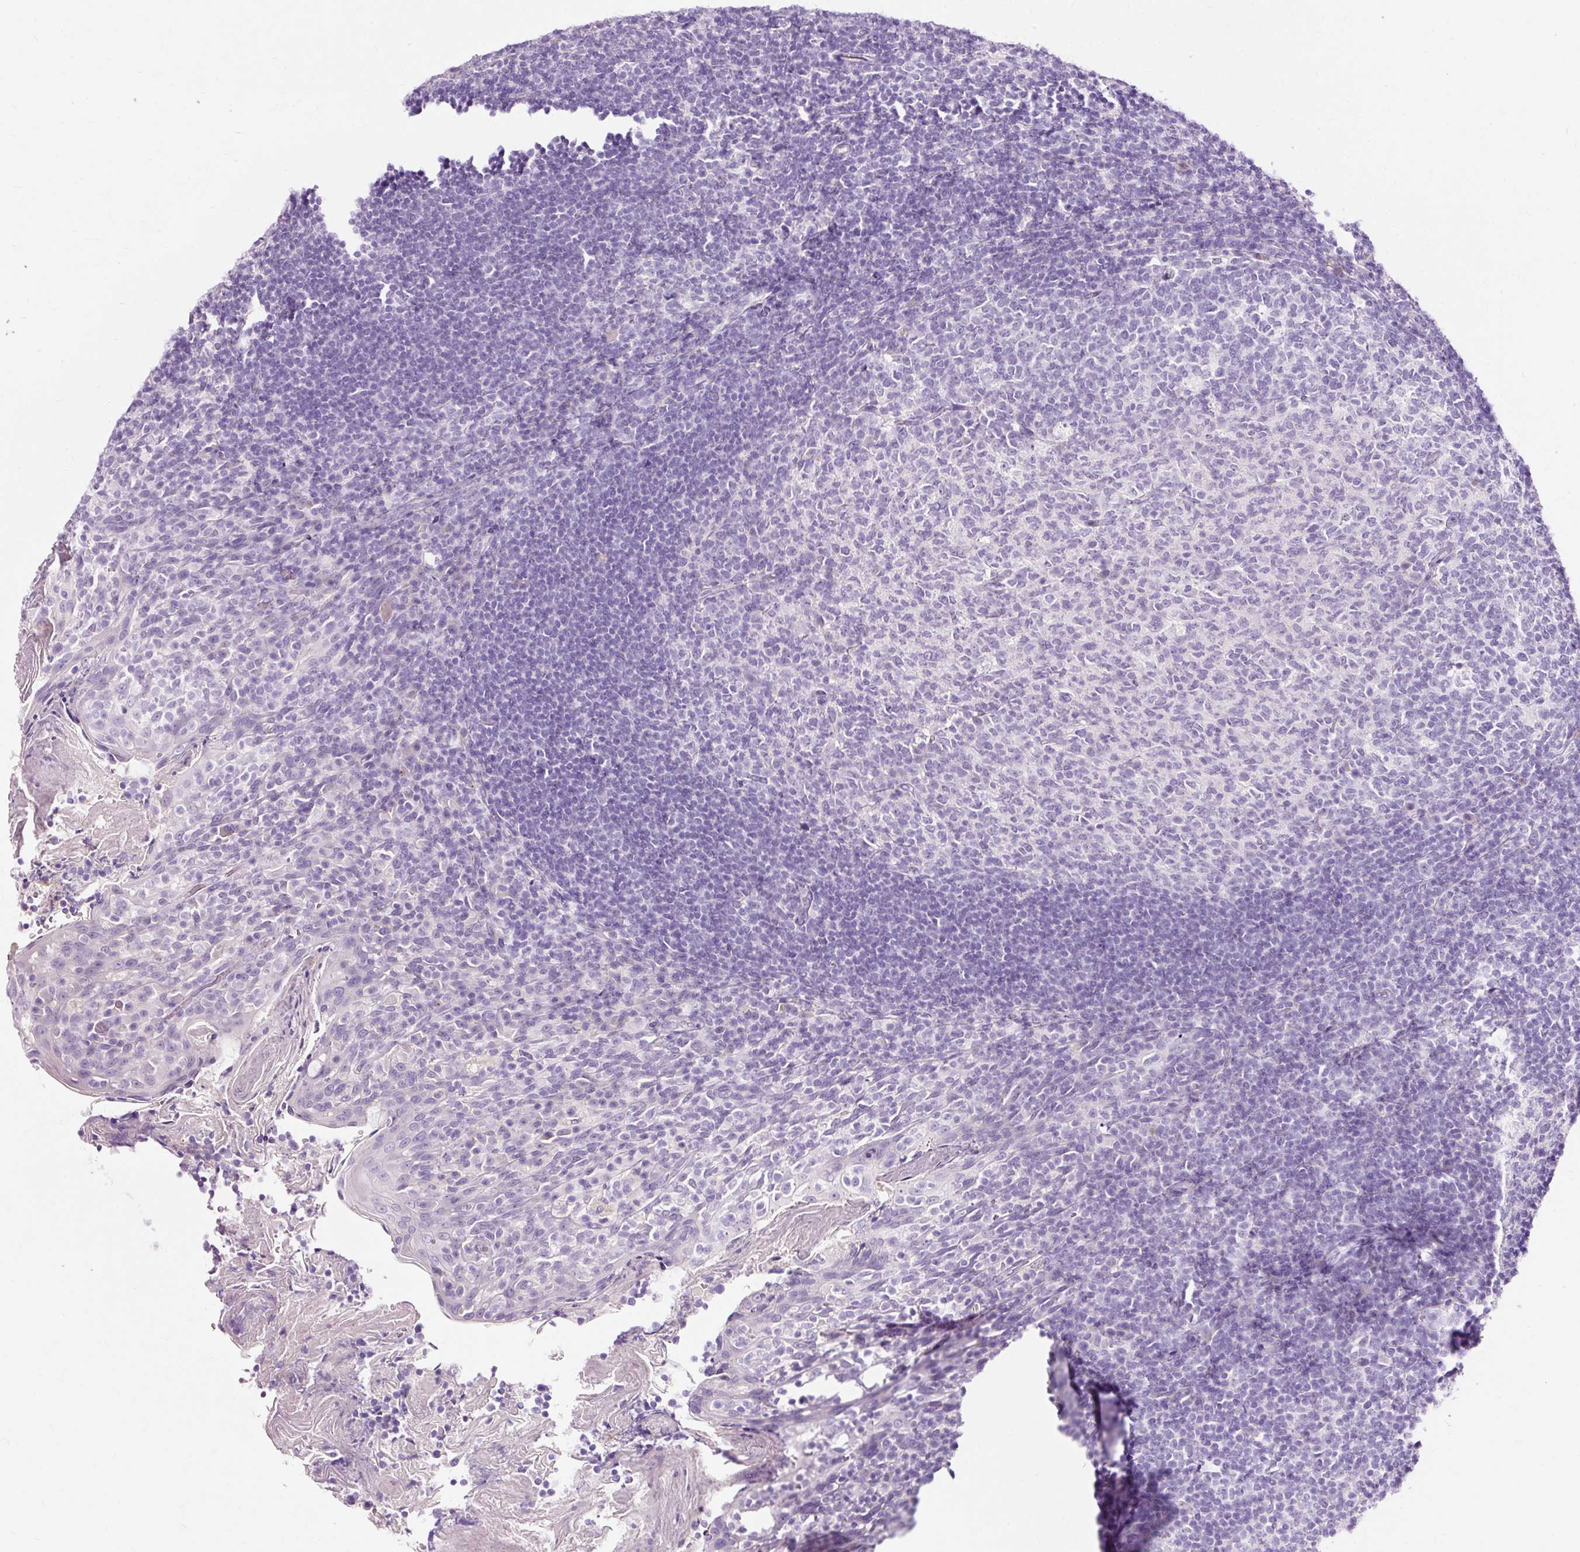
{"staining": {"intensity": "negative", "quantity": "none", "location": "none"}, "tissue": "tonsil", "cell_type": "Germinal center cells", "image_type": "normal", "snomed": [{"axis": "morphology", "description": "Normal tissue, NOS"}, {"axis": "topography", "description": "Tonsil"}], "caption": "Germinal center cells show no significant expression in unremarkable tonsil.", "gene": "CLDN25", "patient": {"sex": "female", "age": 10}}